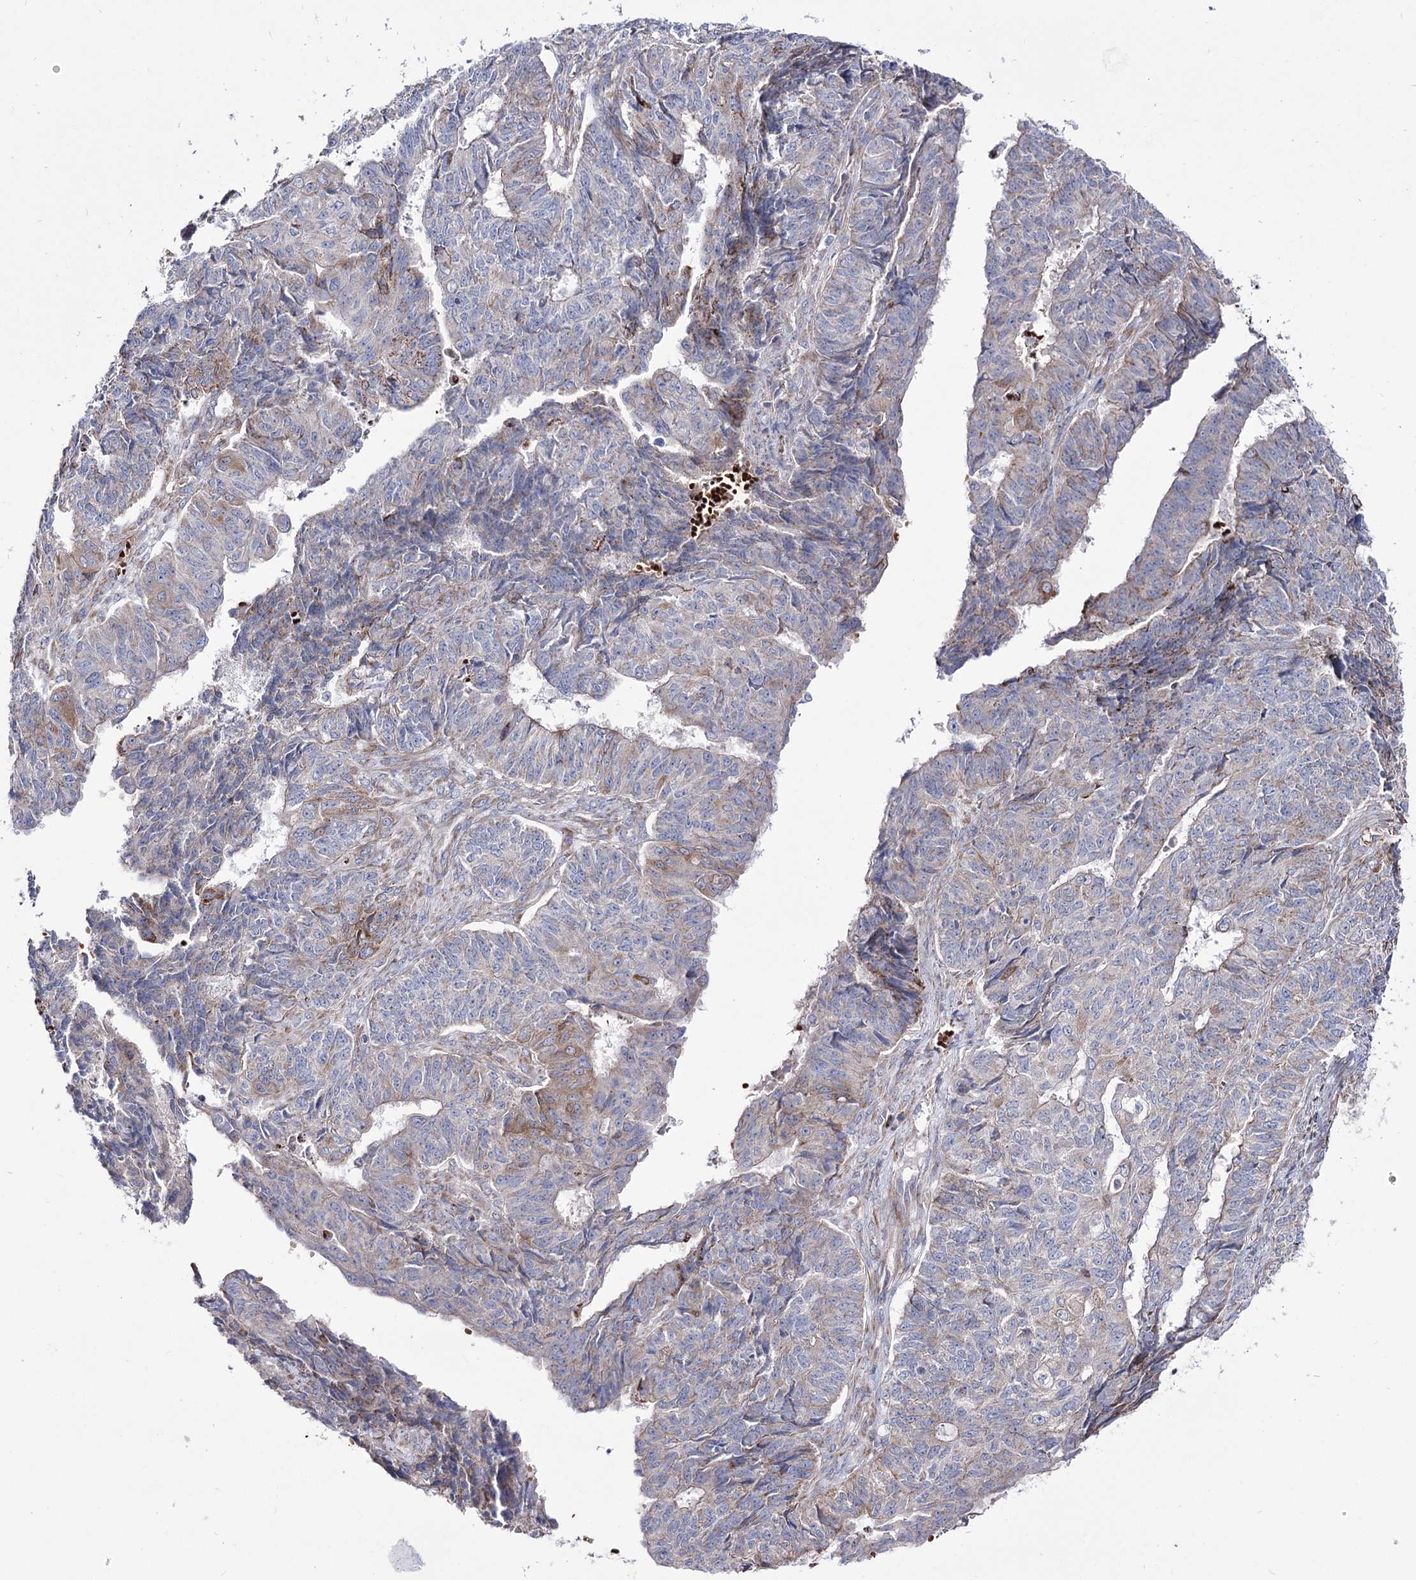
{"staining": {"intensity": "moderate", "quantity": "25%-75%", "location": "cytoplasmic/membranous"}, "tissue": "endometrial cancer", "cell_type": "Tumor cells", "image_type": "cancer", "snomed": [{"axis": "morphology", "description": "Adenocarcinoma, NOS"}, {"axis": "topography", "description": "Endometrium"}], "caption": "A medium amount of moderate cytoplasmic/membranous staining is seen in about 25%-75% of tumor cells in endometrial adenocarcinoma tissue.", "gene": "OSBPL5", "patient": {"sex": "female", "age": 32}}